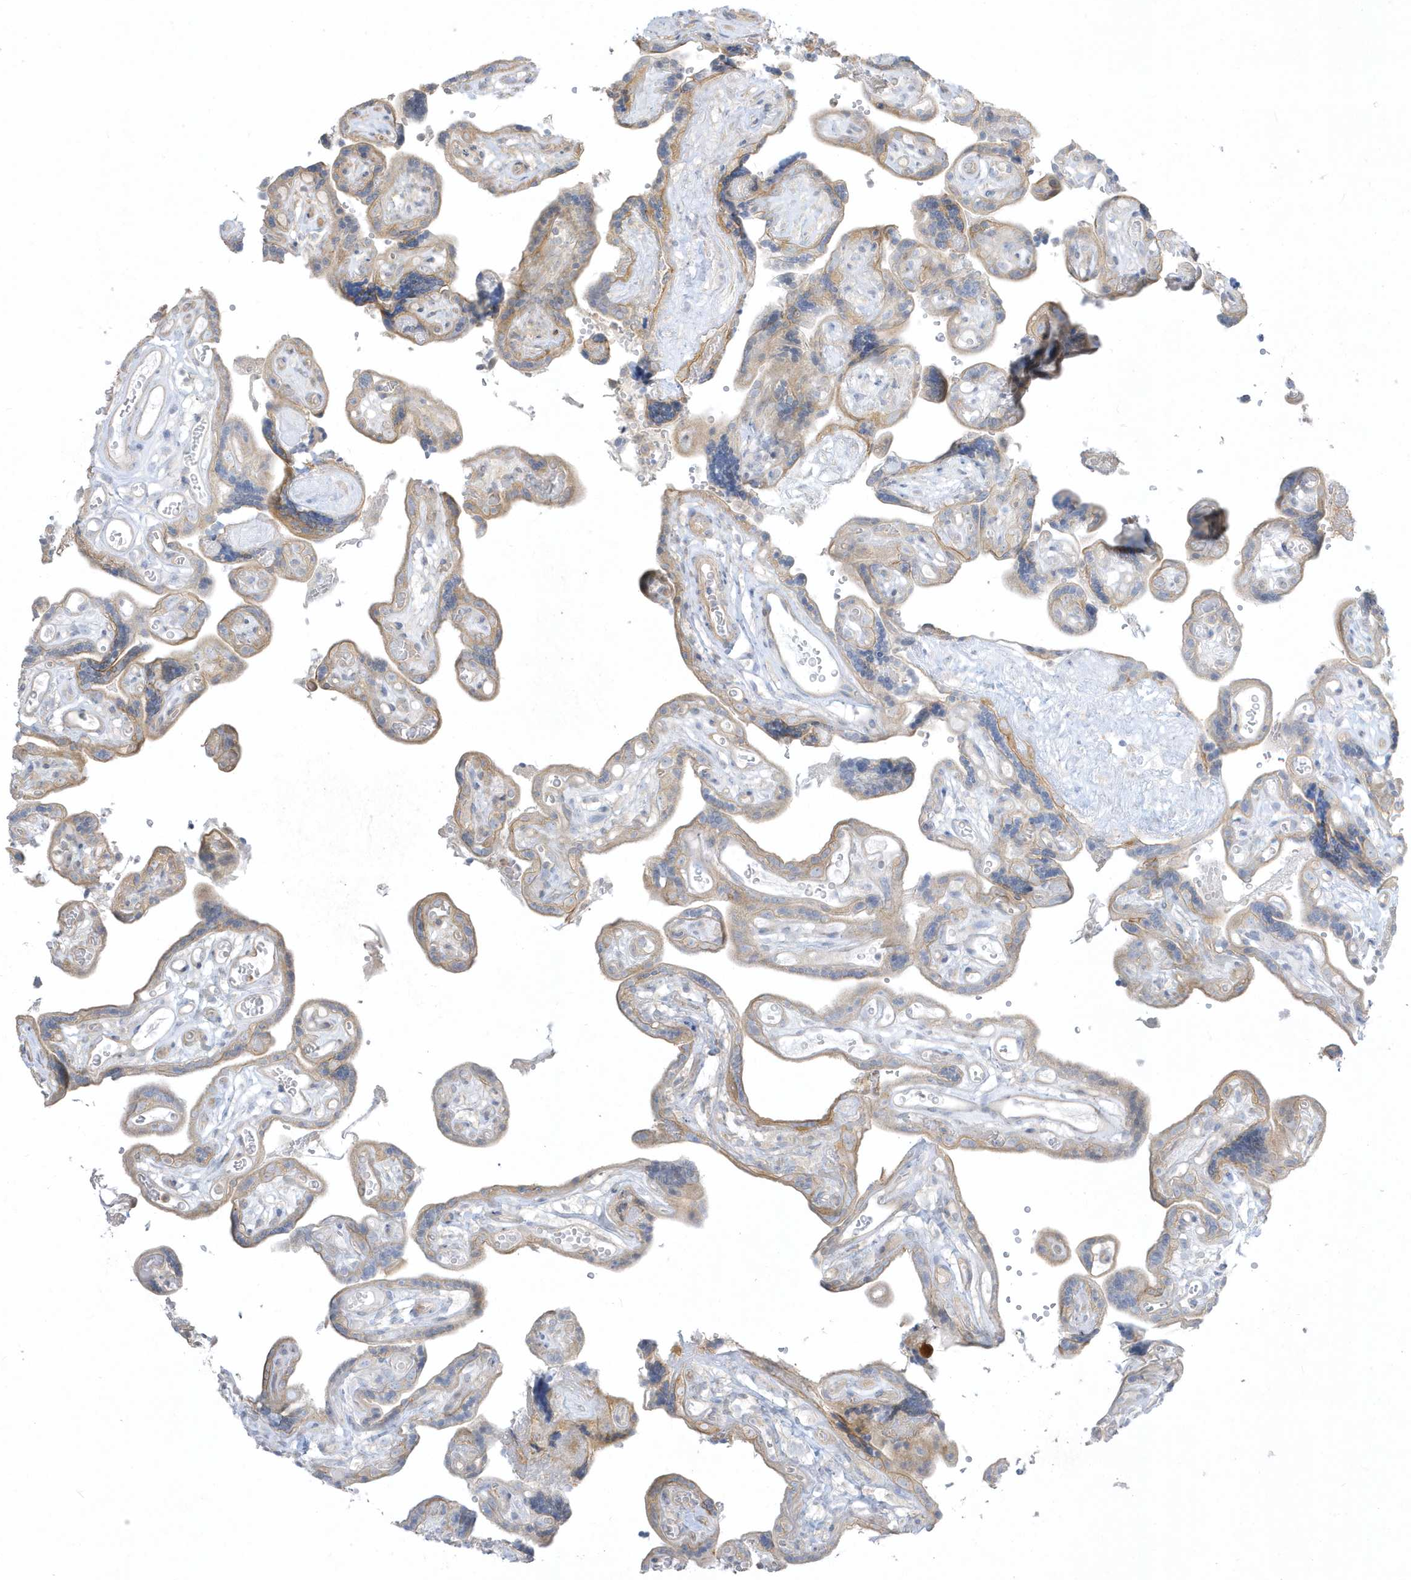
{"staining": {"intensity": "moderate", "quantity": ">75%", "location": "cytoplasmic/membranous"}, "tissue": "placenta", "cell_type": "Decidual cells", "image_type": "normal", "snomed": [{"axis": "morphology", "description": "Normal tissue, NOS"}, {"axis": "topography", "description": "Placenta"}], "caption": "Immunohistochemistry histopathology image of benign placenta: human placenta stained using immunohistochemistry (IHC) reveals medium levels of moderate protein expression localized specifically in the cytoplasmic/membranous of decidual cells, appearing as a cytoplasmic/membranous brown color.", "gene": "ARHGEF9", "patient": {"sex": "female", "age": 30}}